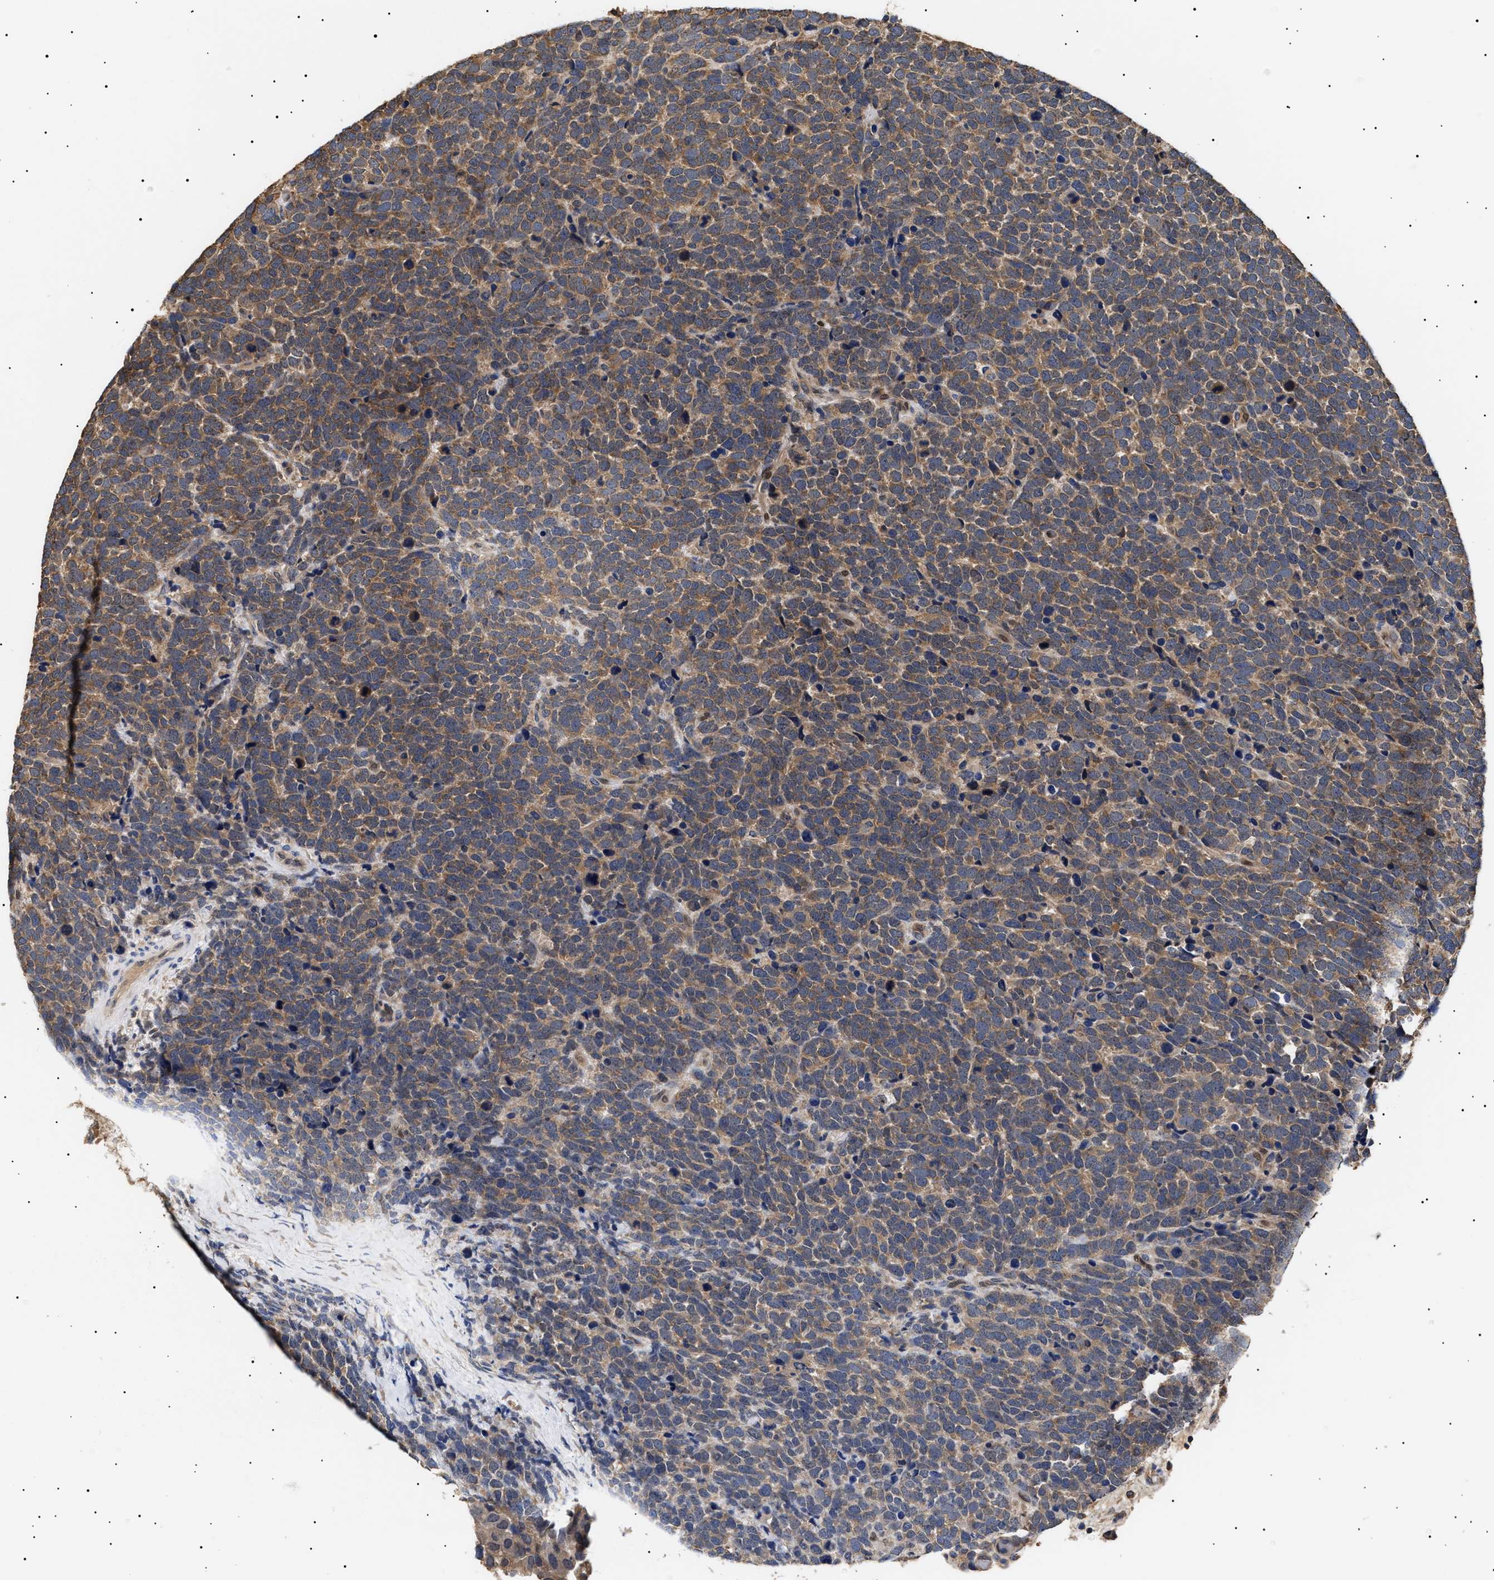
{"staining": {"intensity": "moderate", "quantity": ">75%", "location": "cytoplasmic/membranous"}, "tissue": "urothelial cancer", "cell_type": "Tumor cells", "image_type": "cancer", "snomed": [{"axis": "morphology", "description": "Urothelial carcinoma, High grade"}, {"axis": "topography", "description": "Urinary bladder"}], "caption": "Urothelial cancer stained with IHC demonstrates moderate cytoplasmic/membranous positivity in about >75% of tumor cells.", "gene": "KRBA1", "patient": {"sex": "female", "age": 82}}